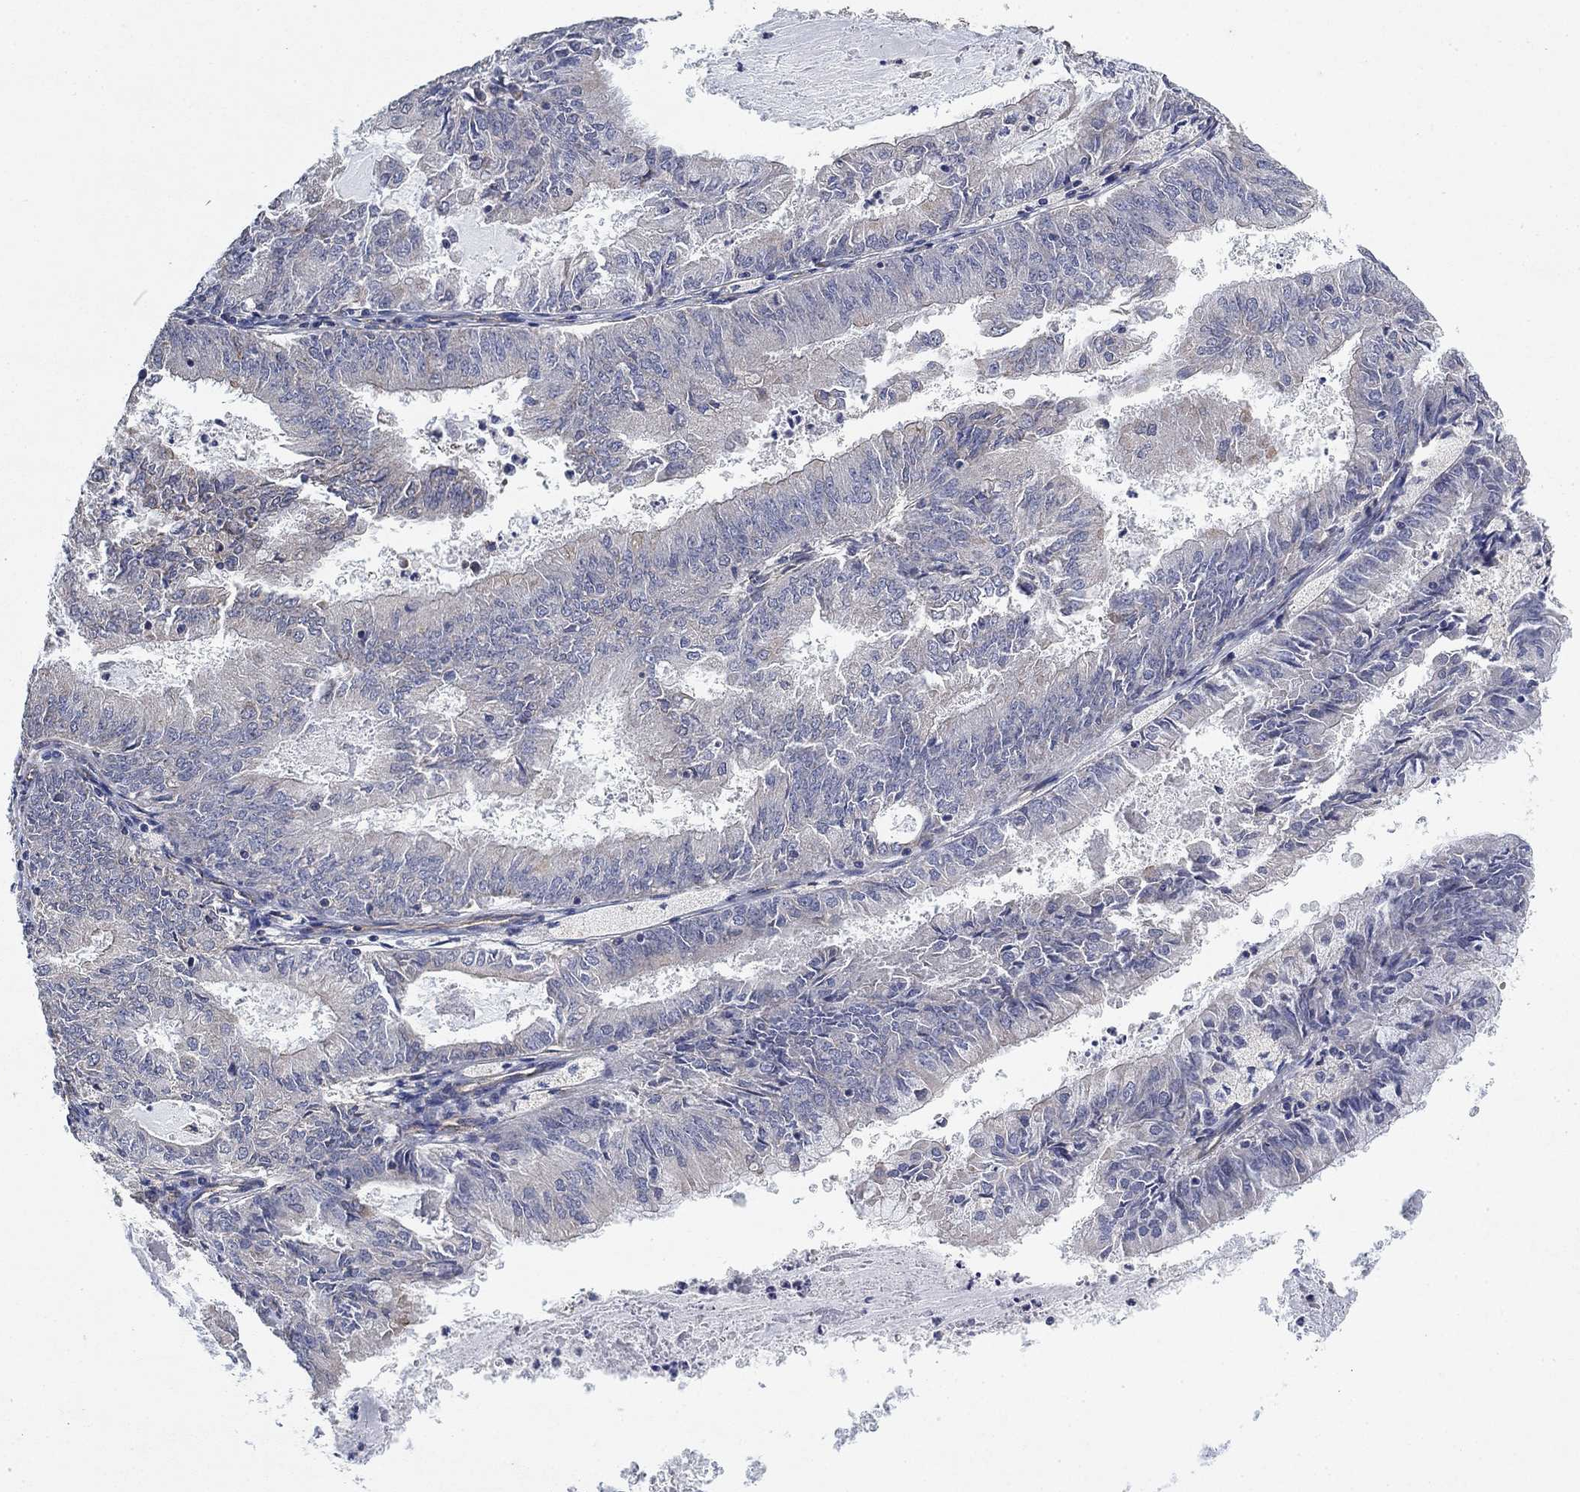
{"staining": {"intensity": "negative", "quantity": "none", "location": "none"}, "tissue": "endometrial cancer", "cell_type": "Tumor cells", "image_type": "cancer", "snomed": [{"axis": "morphology", "description": "Adenocarcinoma, NOS"}, {"axis": "topography", "description": "Endometrium"}], "caption": "Tumor cells are negative for protein expression in human endometrial adenocarcinoma.", "gene": "MCUR1", "patient": {"sex": "female", "age": 57}}